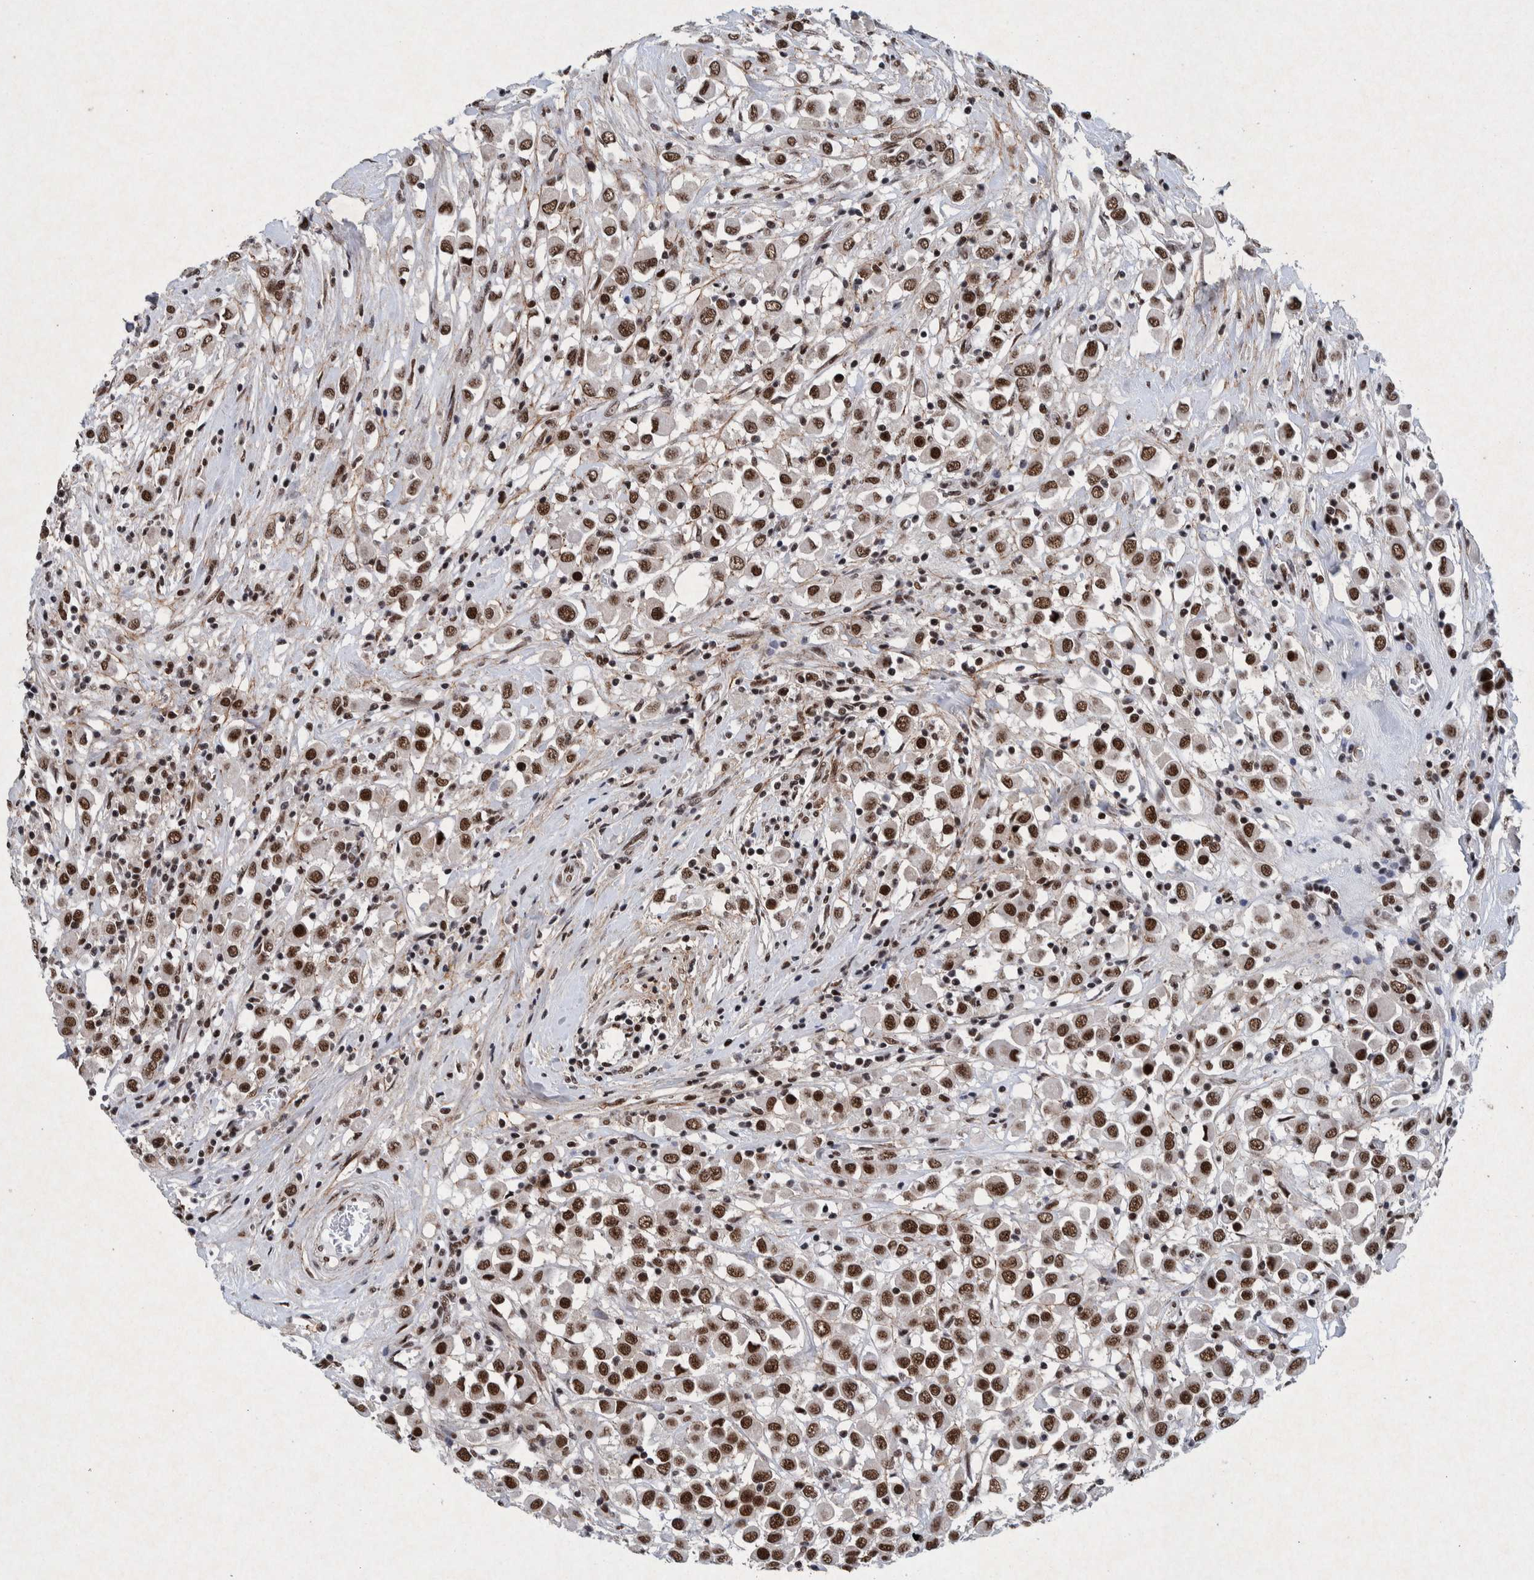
{"staining": {"intensity": "strong", "quantity": ">75%", "location": "nuclear"}, "tissue": "breast cancer", "cell_type": "Tumor cells", "image_type": "cancer", "snomed": [{"axis": "morphology", "description": "Duct carcinoma"}, {"axis": "topography", "description": "Breast"}], "caption": "A brown stain highlights strong nuclear expression of a protein in human breast intraductal carcinoma tumor cells.", "gene": "TAF10", "patient": {"sex": "female", "age": 61}}